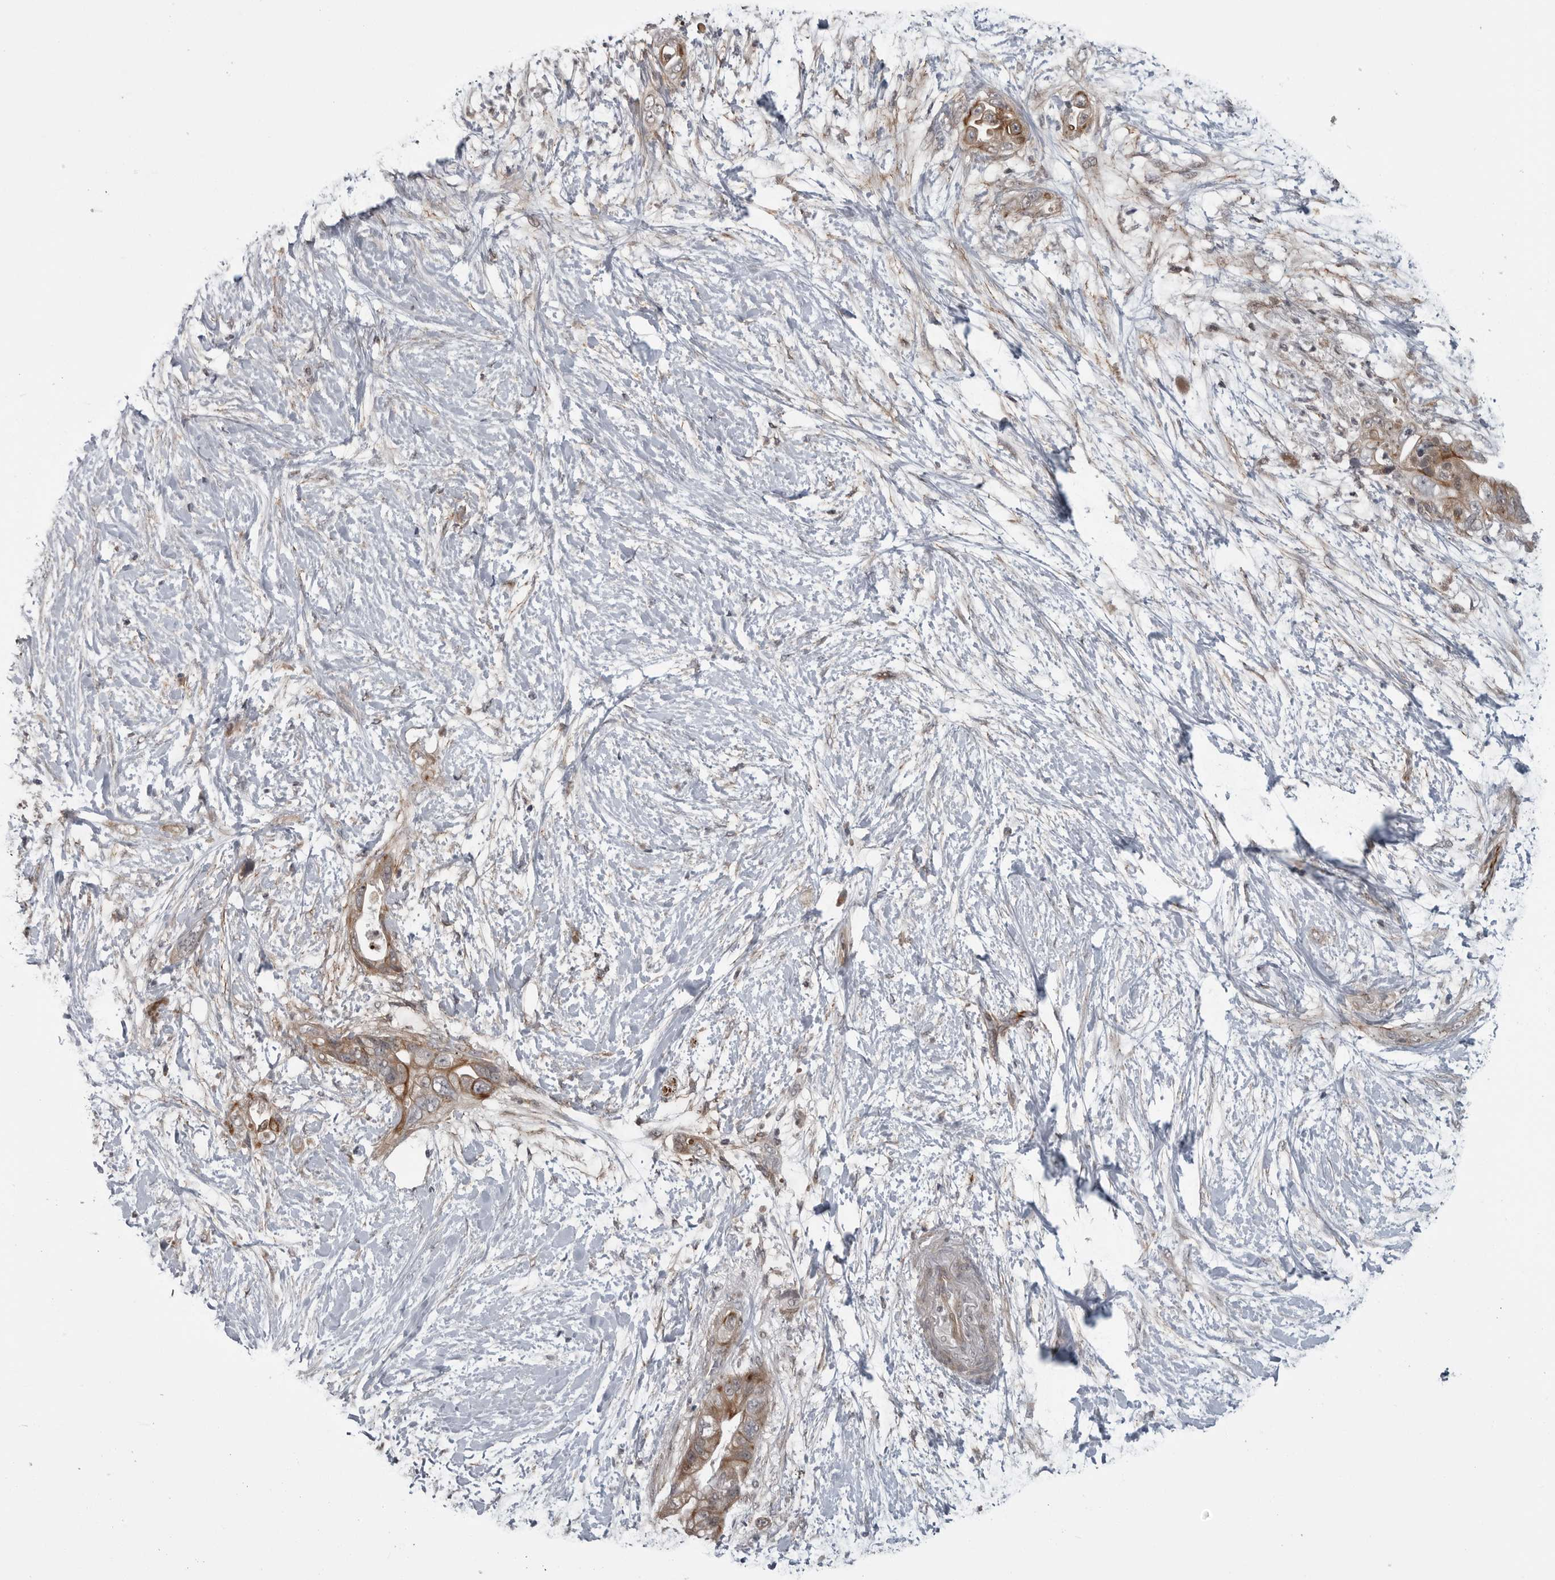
{"staining": {"intensity": "moderate", "quantity": ">75%", "location": "cytoplasmic/membranous"}, "tissue": "pancreatic cancer", "cell_type": "Tumor cells", "image_type": "cancer", "snomed": [{"axis": "morphology", "description": "Adenocarcinoma, NOS"}, {"axis": "topography", "description": "Pancreas"}], "caption": "Protein analysis of adenocarcinoma (pancreatic) tissue shows moderate cytoplasmic/membranous staining in approximately >75% of tumor cells. The protein is shown in brown color, while the nuclei are stained blue.", "gene": "FAAP100", "patient": {"sex": "male", "age": 53}}